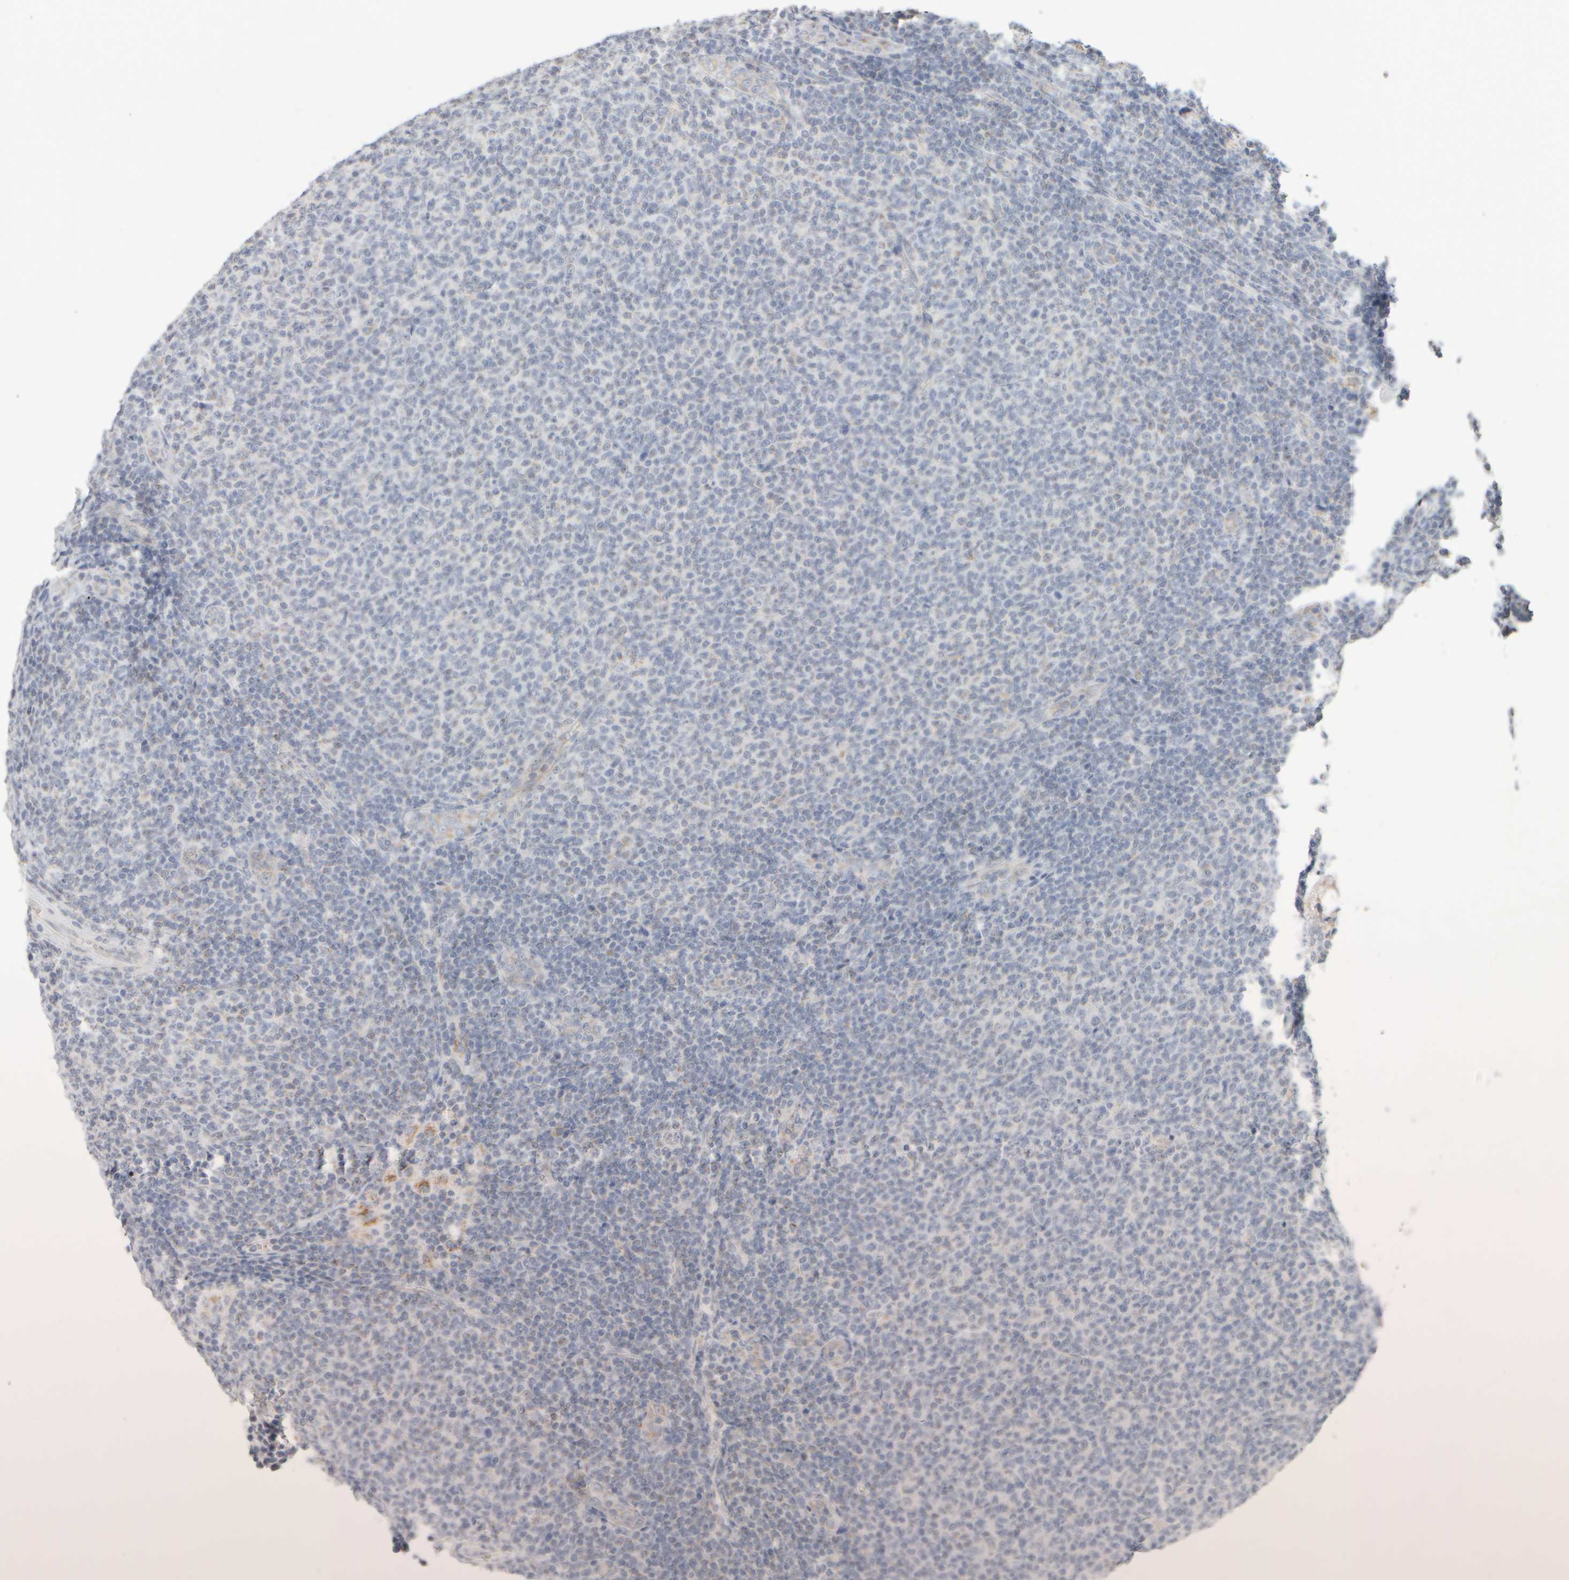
{"staining": {"intensity": "negative", "quantity": "none", "location": "none"}, "tissue": "lymphoma", "cell_type": "Tumor cells", "image_type": "cancer", "snomed": [{"axis": "morphology", "description": "Malignant lymphoma, non-Hodgkin's type, Low grade"}, {"axis": "topography", "description": "Lymph node"}], "caption": "A high-resolution histopathology image shows IHC staining of lymphoma, which demonstrates no significant positivity in tumor cells.", "gene": "ZNF112", "patient": {"sex": "male", "age": 66}}